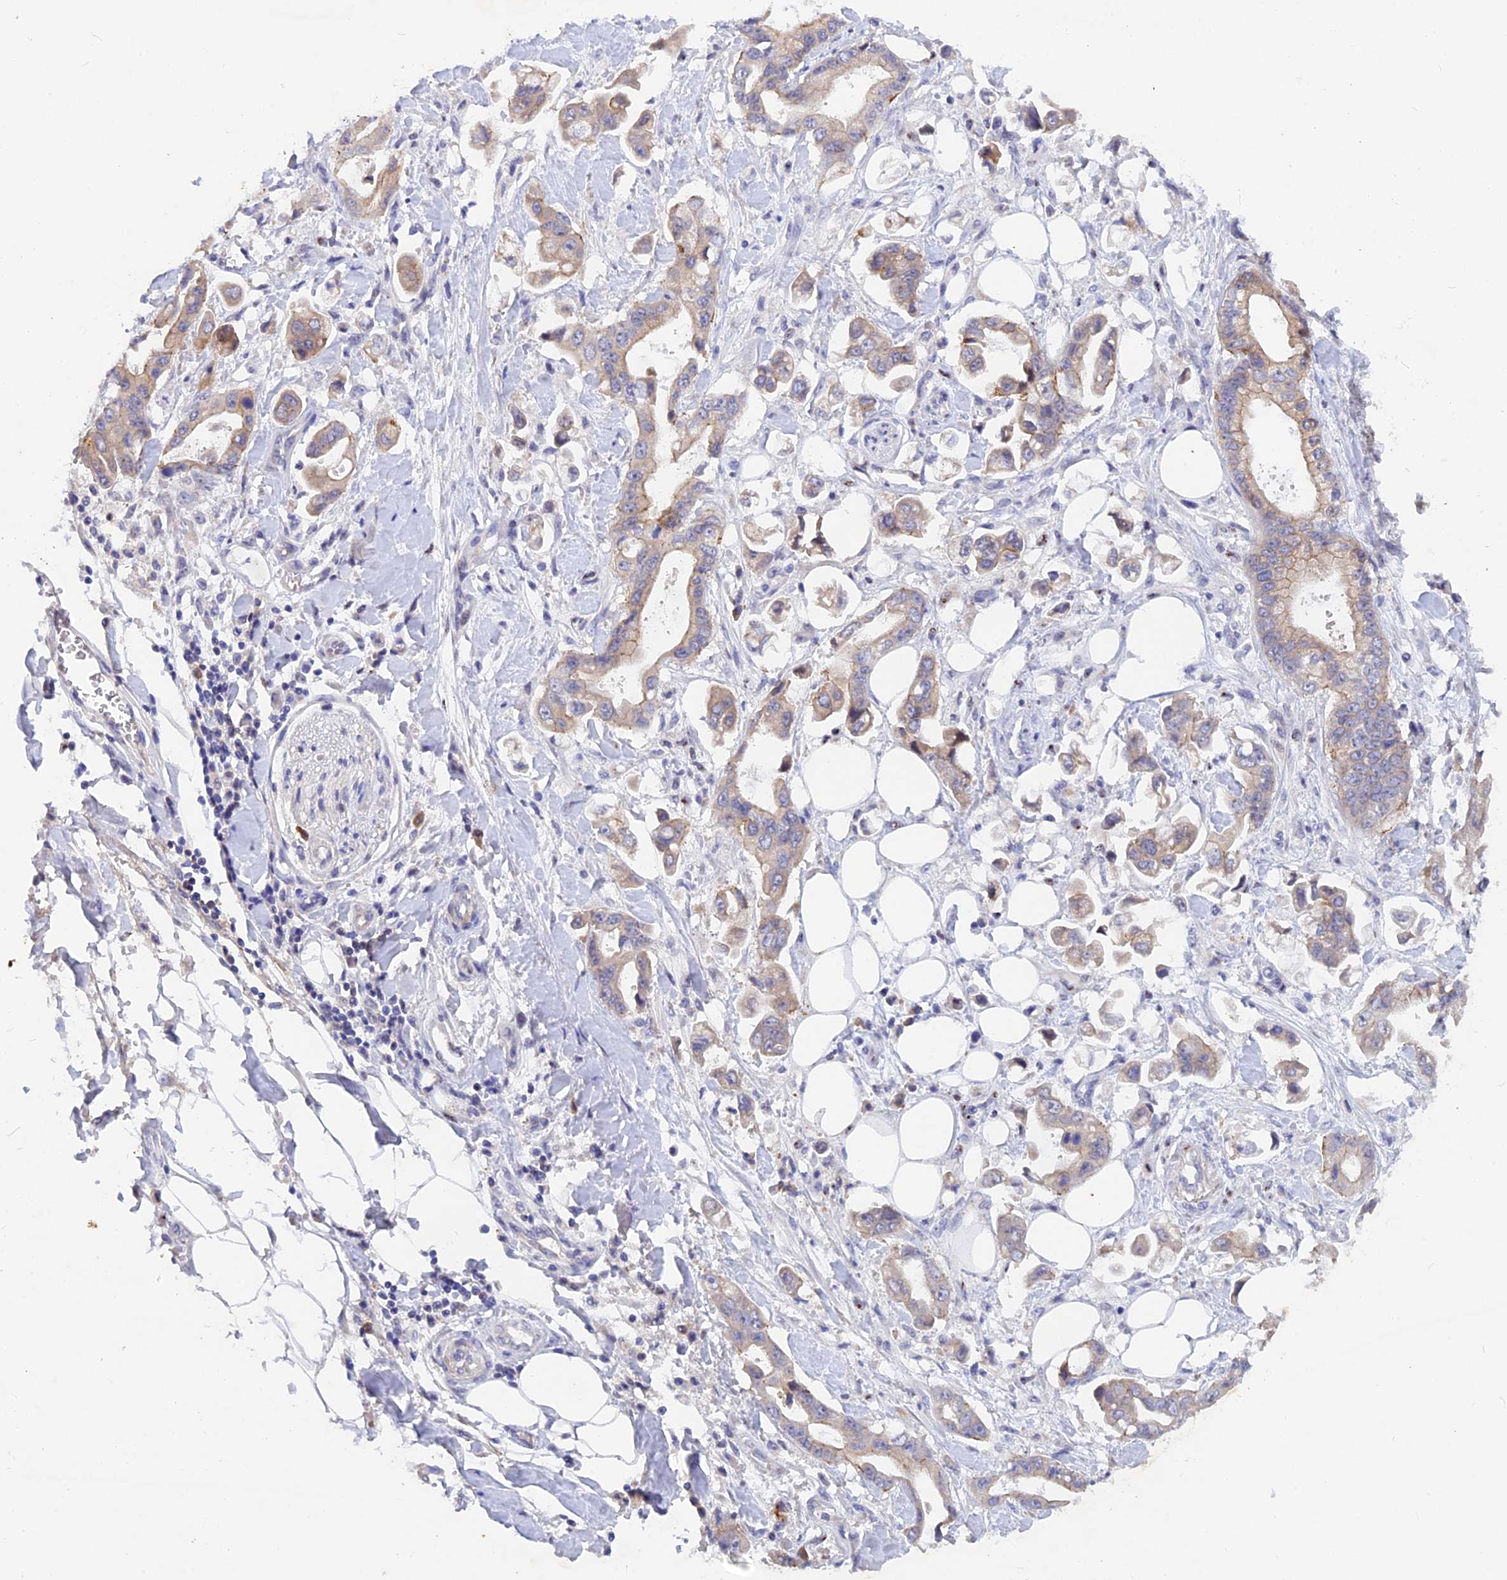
{"staining": {"intensity": "moderate", "quantity": "25%-75%", "location": "cytoplasmic/membranous"}, "tissue": "stomach cancer", "cell_type": "Tumor cells", "image_type": "cancer", "snomed": [{"axis": "morphology", "description": "Adenocarcinoma, NOS"}, {"axis": "topography", "description": "Stomach"}], "caption": "Stomach adenocarcinoma stained with a protein marker exhibits moderate staining in tumor cells.", "gene": "GK5", "patient": {"sex": "male", "age": 62}}